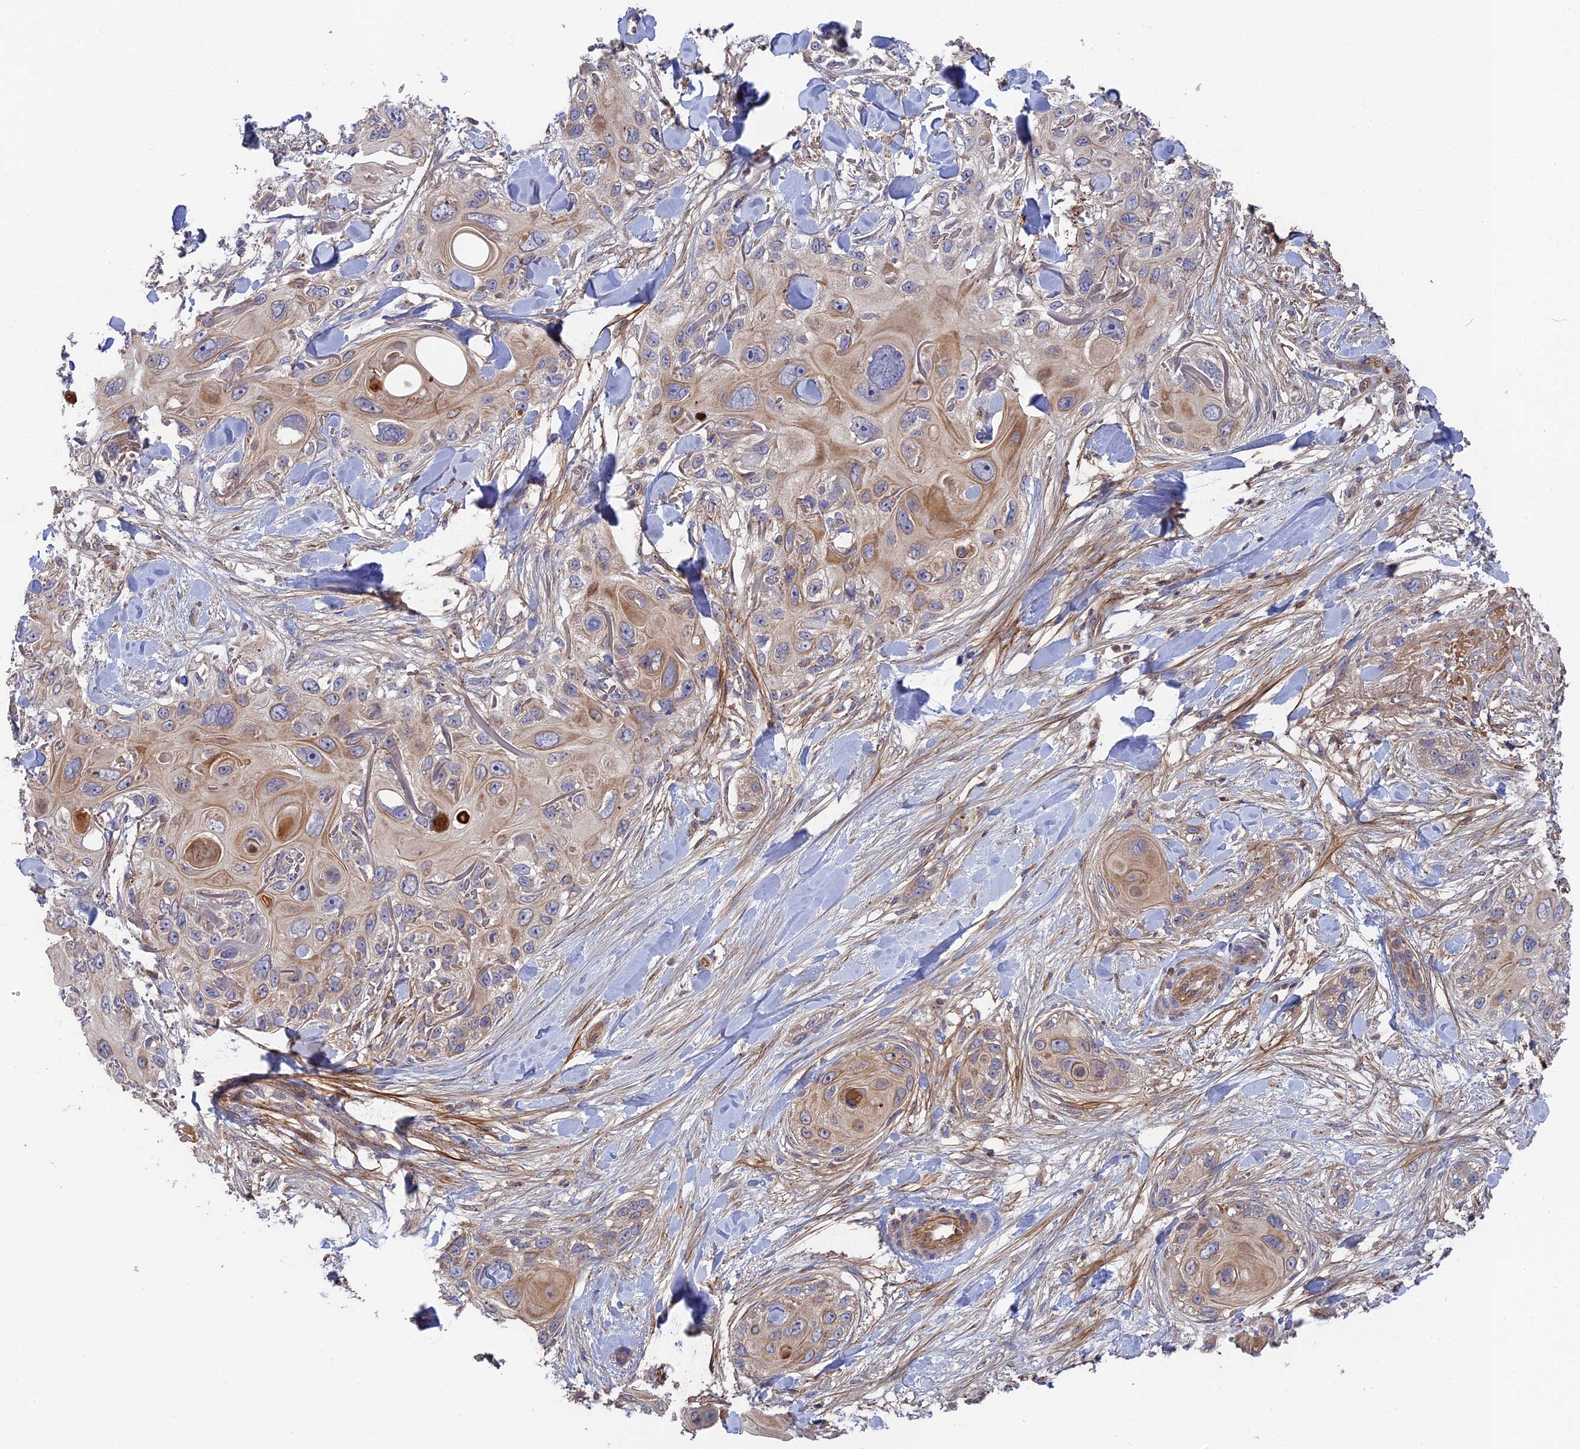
{"staining": {"intensity": "weak", "quantity": "25%-75%", "location": "cytoplasmic/membranous"}, "tissue": "skin cancer", "cell_type": "Tumor cells", "image_type": "cancer", "snomed": [{"axis": "morphology", "description": "Normal tissue, NOS"}, {"axis": "morphology", "description": "Squamous cell carcinoma, NOS"}, {"axis": "topography", "description": "Skin"}], "caption": "The immunohistochemical stain shows weak cytoplasmic/membranous positivity in tumor cells of skin squamous cell carcinoma tissue.", "gene": "RPIA", "patient": {"sex": "male", "age": 72}}